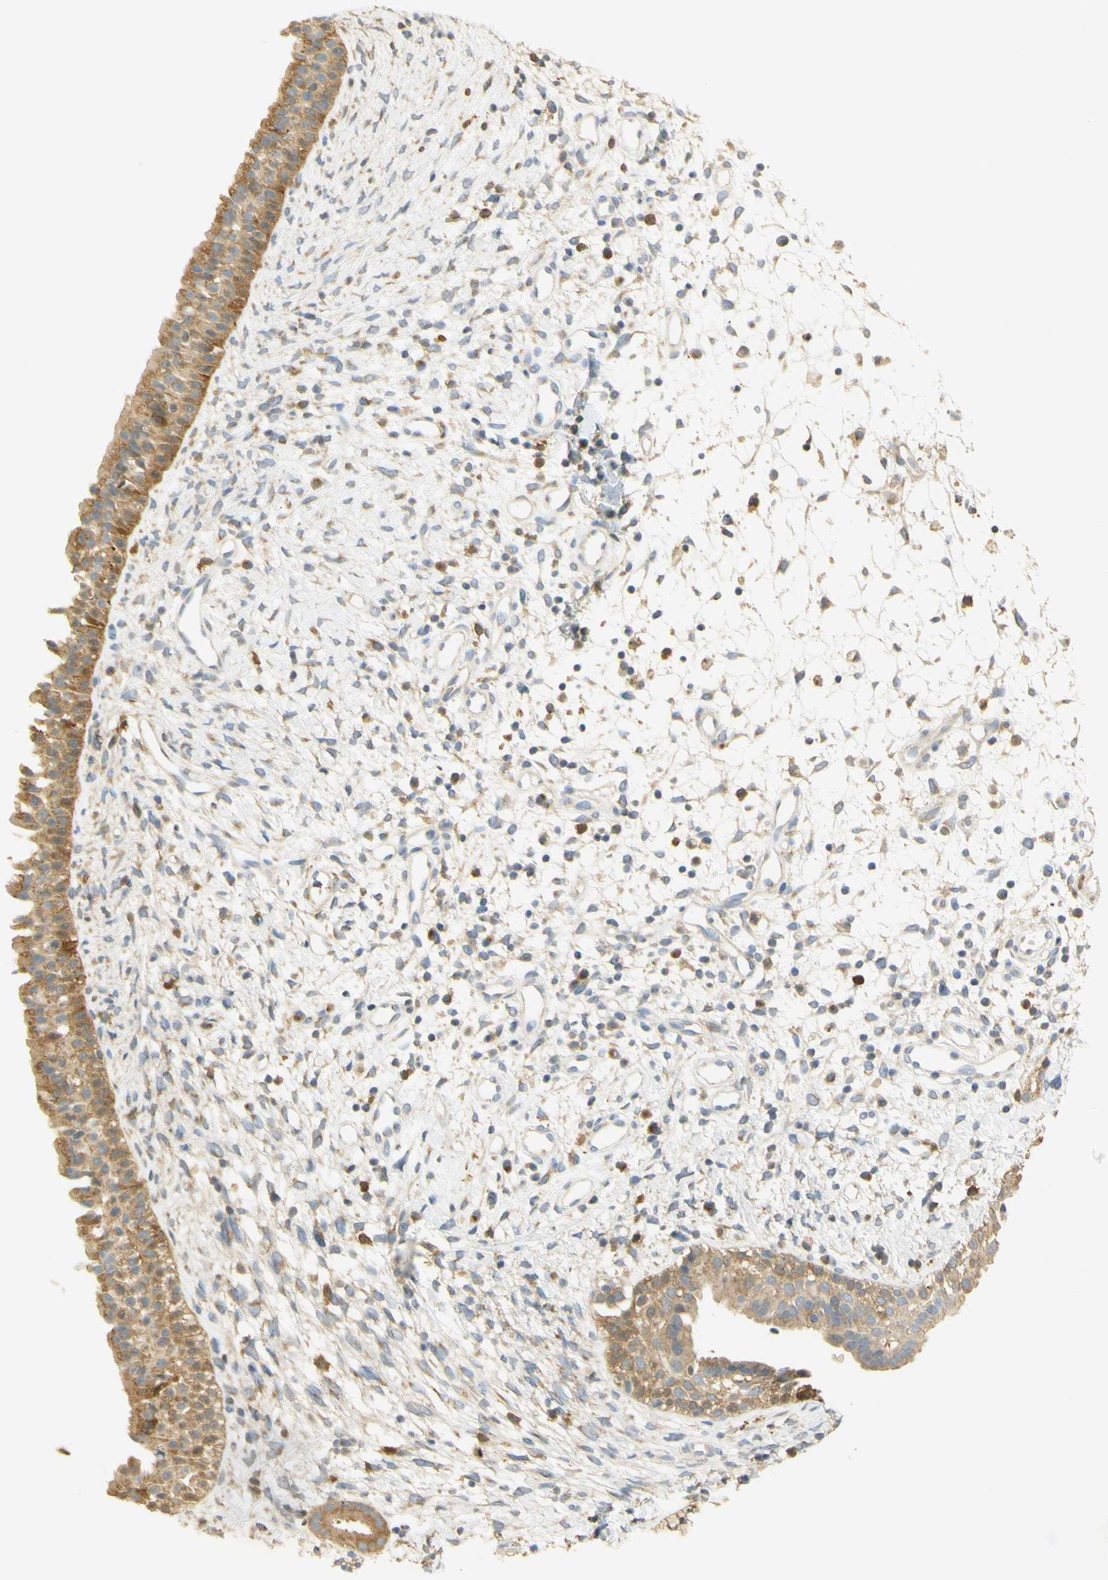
{"staining": {"intensity": "moderate", "quantity": ">75%", "location": "cytoplasmic/membranous"}, "tissue": "nasopharynx", "cell_type": "Respiratory epithelial cells", "image_type": "normal", "snomed": [{"axis": "morphology", "description": "Normal tissue, NOS"}, {"axis": "topography", "description": "Nasopharynx"}], "caption": "IHC photomicrograph of benign nasopharynx stained for a protein (brown), which displays medium levels of moderate cytoplasmic/membranous positivity in about >75% of respiratory epithelial cells.", "gene": "PAK1", "patient": {"sex": "male", "age": 22}}